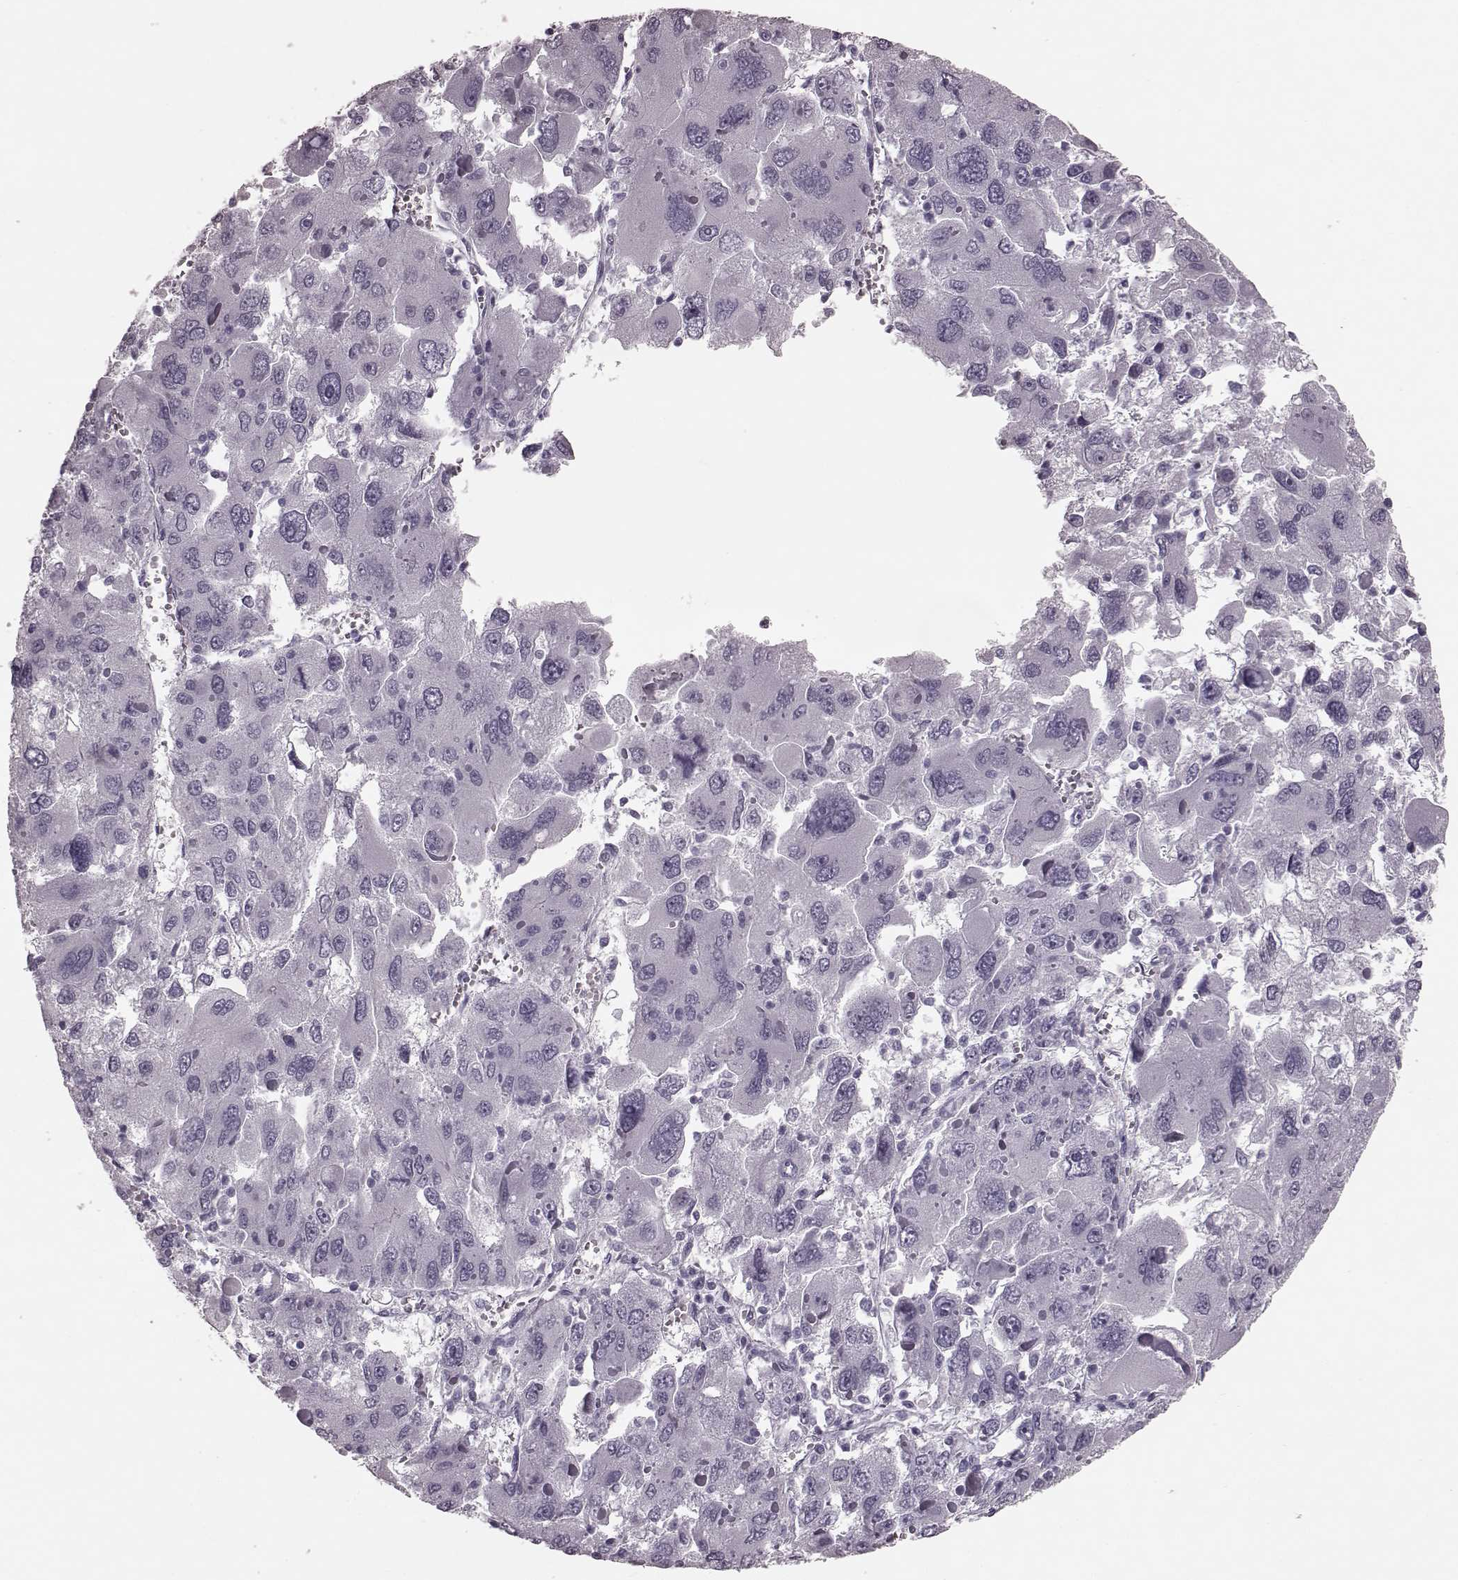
{"staining": {"intensity": "negative", "quantity": "none", "location": "none"}, "tissue": "liver cancer", "cell_type": "Tumor cells", "image_type": "cancer", "snomed": [{"axis": "morphology", "description": "Carcinoma, Hepatocellular, NOS"}, {"axis": "topography", "description": "Liver"}], "caption": "Tumor cells are negative for protein expression in human liver cancer. Nuclei are stained in blue.", "gene": "TRPM1", "patient": {"sex": "female", "age": 41}}